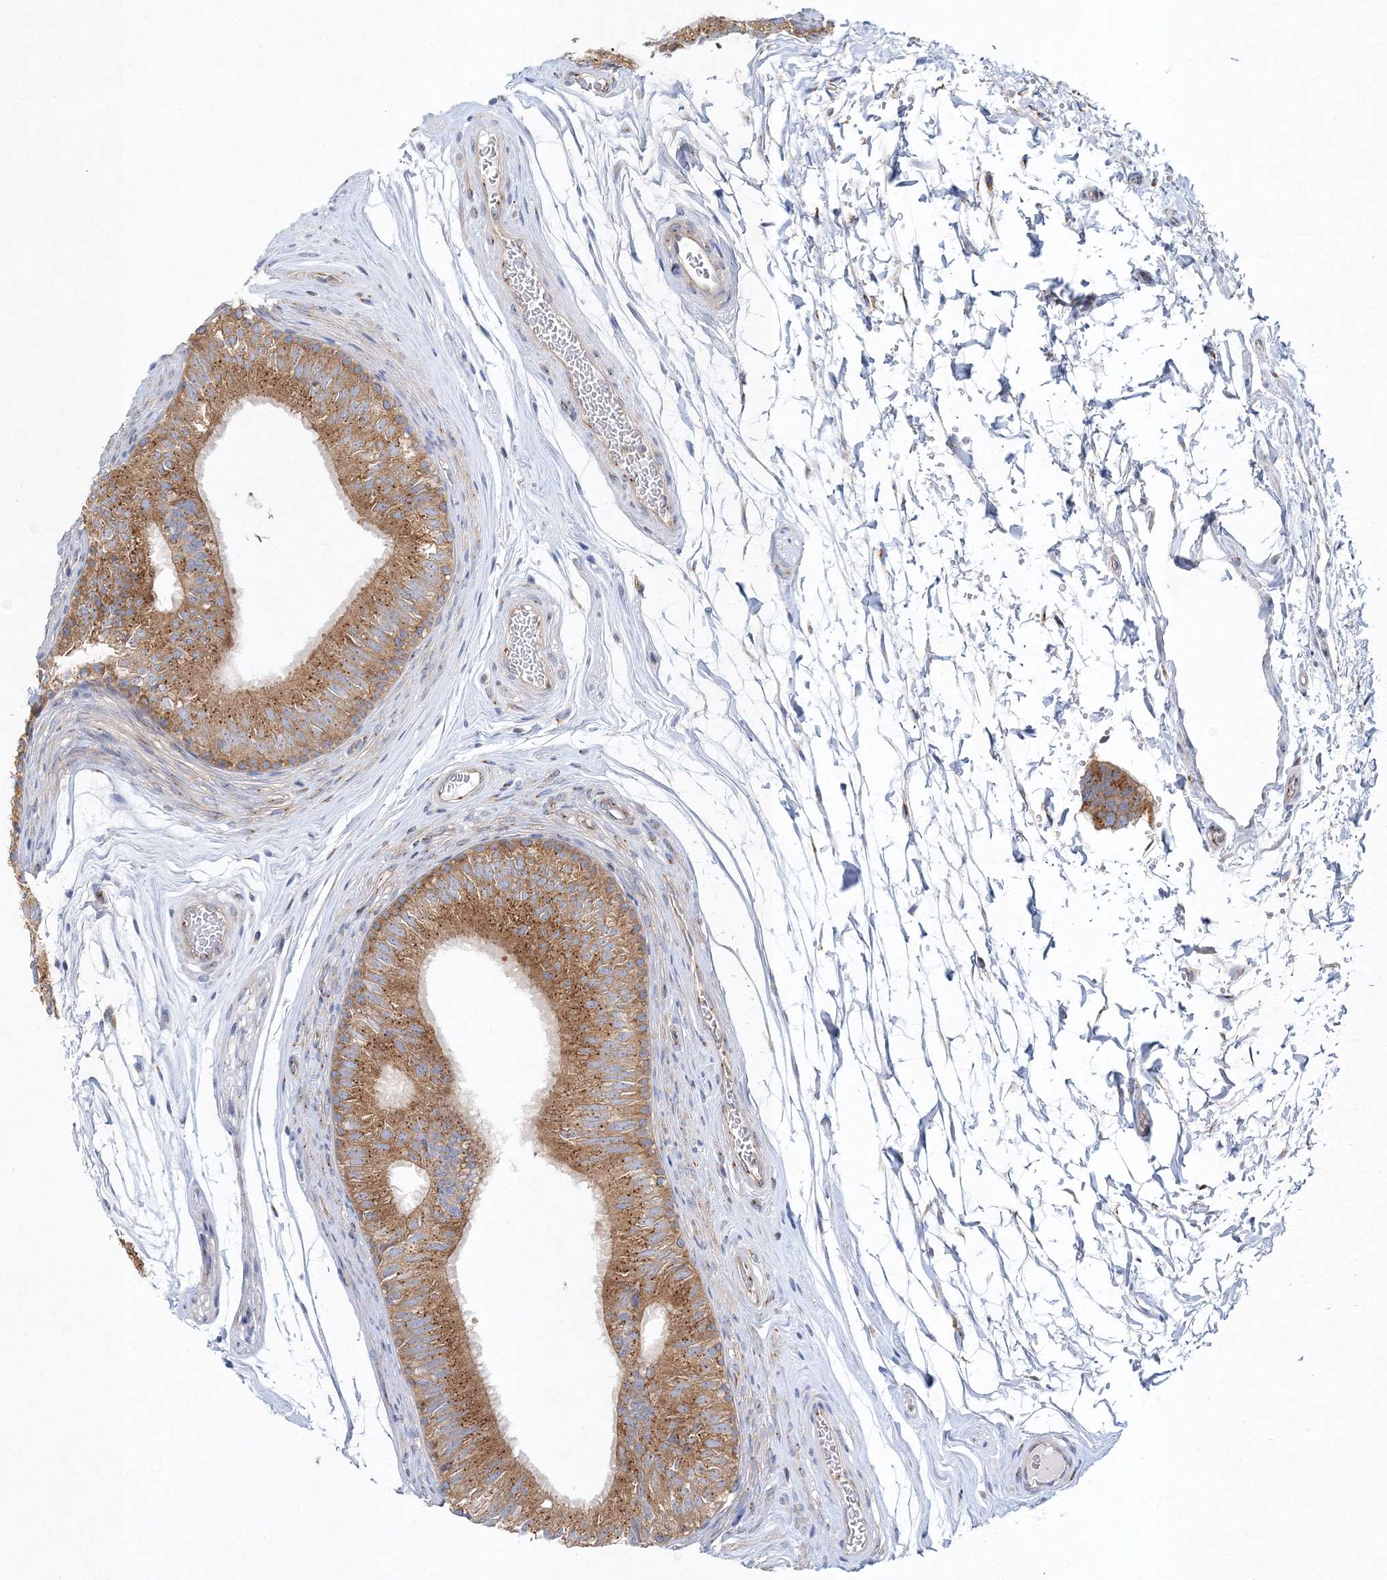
{"staining": {"intensity": "strong", "quantity": ">75%", "location": "cytoplasmic/membranous"}, "tissue": "epididymis", "cell_type": "Glandular cells", "image_type": "normal", "snomed": [{"axis": "morphology", "description": "Normal tissue, NOS"}, {"axis": "topography", "description": "Epididymis"}], "caption": "Immunohistochemistry (IHC) histopathology image of unremarkable epididymis stained for a protein (brown), which demonstrates high levels of strong cytoplasmic/membranous expression in approximately >75% of glandular cells.", "gene": "SEC23IP", "patient": {"sex": "male", "age": 36}}